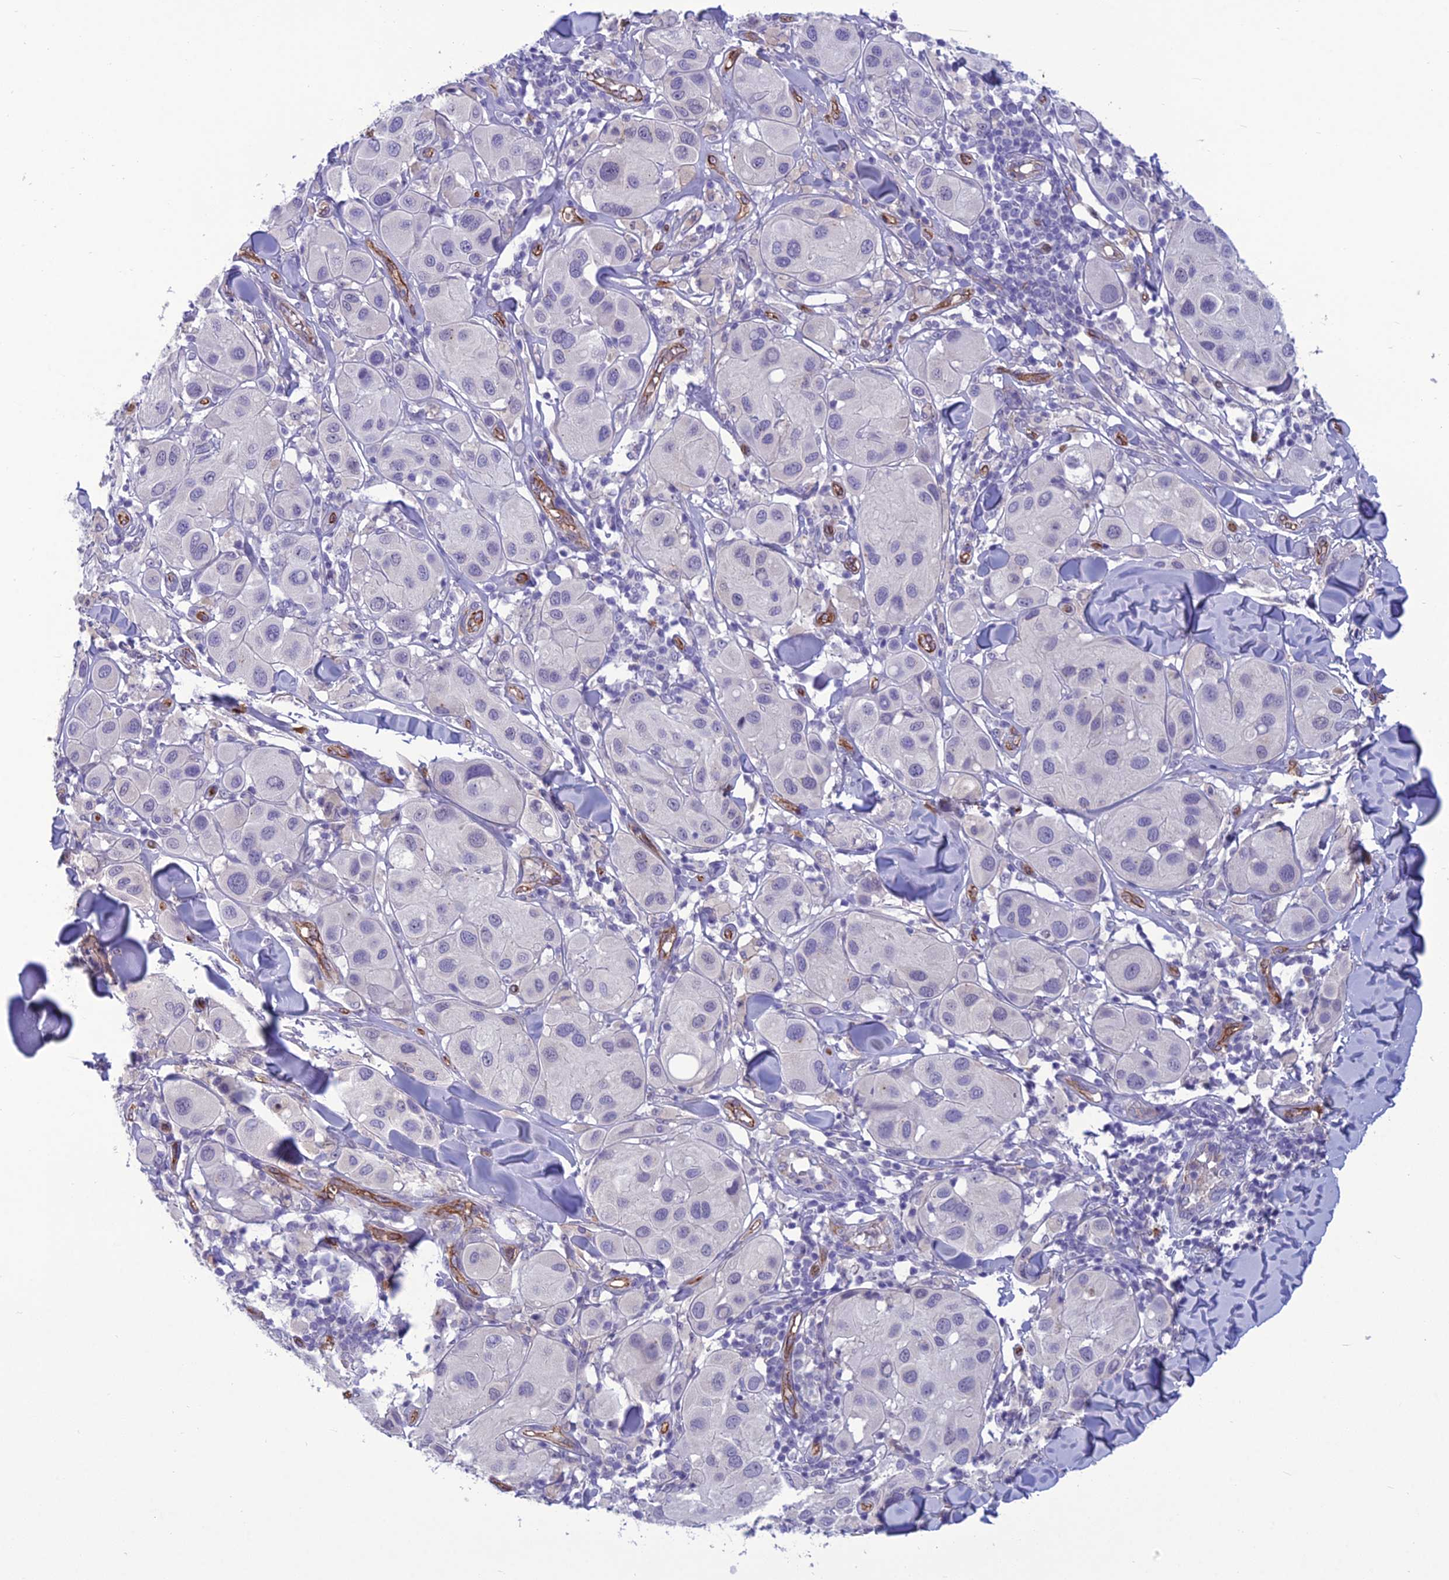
{"staining": {"intensity": "negative", "quantity": "none", "location": "none"}, "tissue": "melanoma", "cell_type": "Tumor cells", "image_type": "cancer", "snomed": [{"axis": "morphology", "description": "Malignant melanoma, Metastatic site"}, {"axis": "topography", "description": "Skin"}], "caption": "This is a image of immunohistochemistry staining of malignant melanoma (metastatic site), which shows no staining in tumor cells.", "gene": "BBS7", "patient": {"sex": "male", "age": 41}}